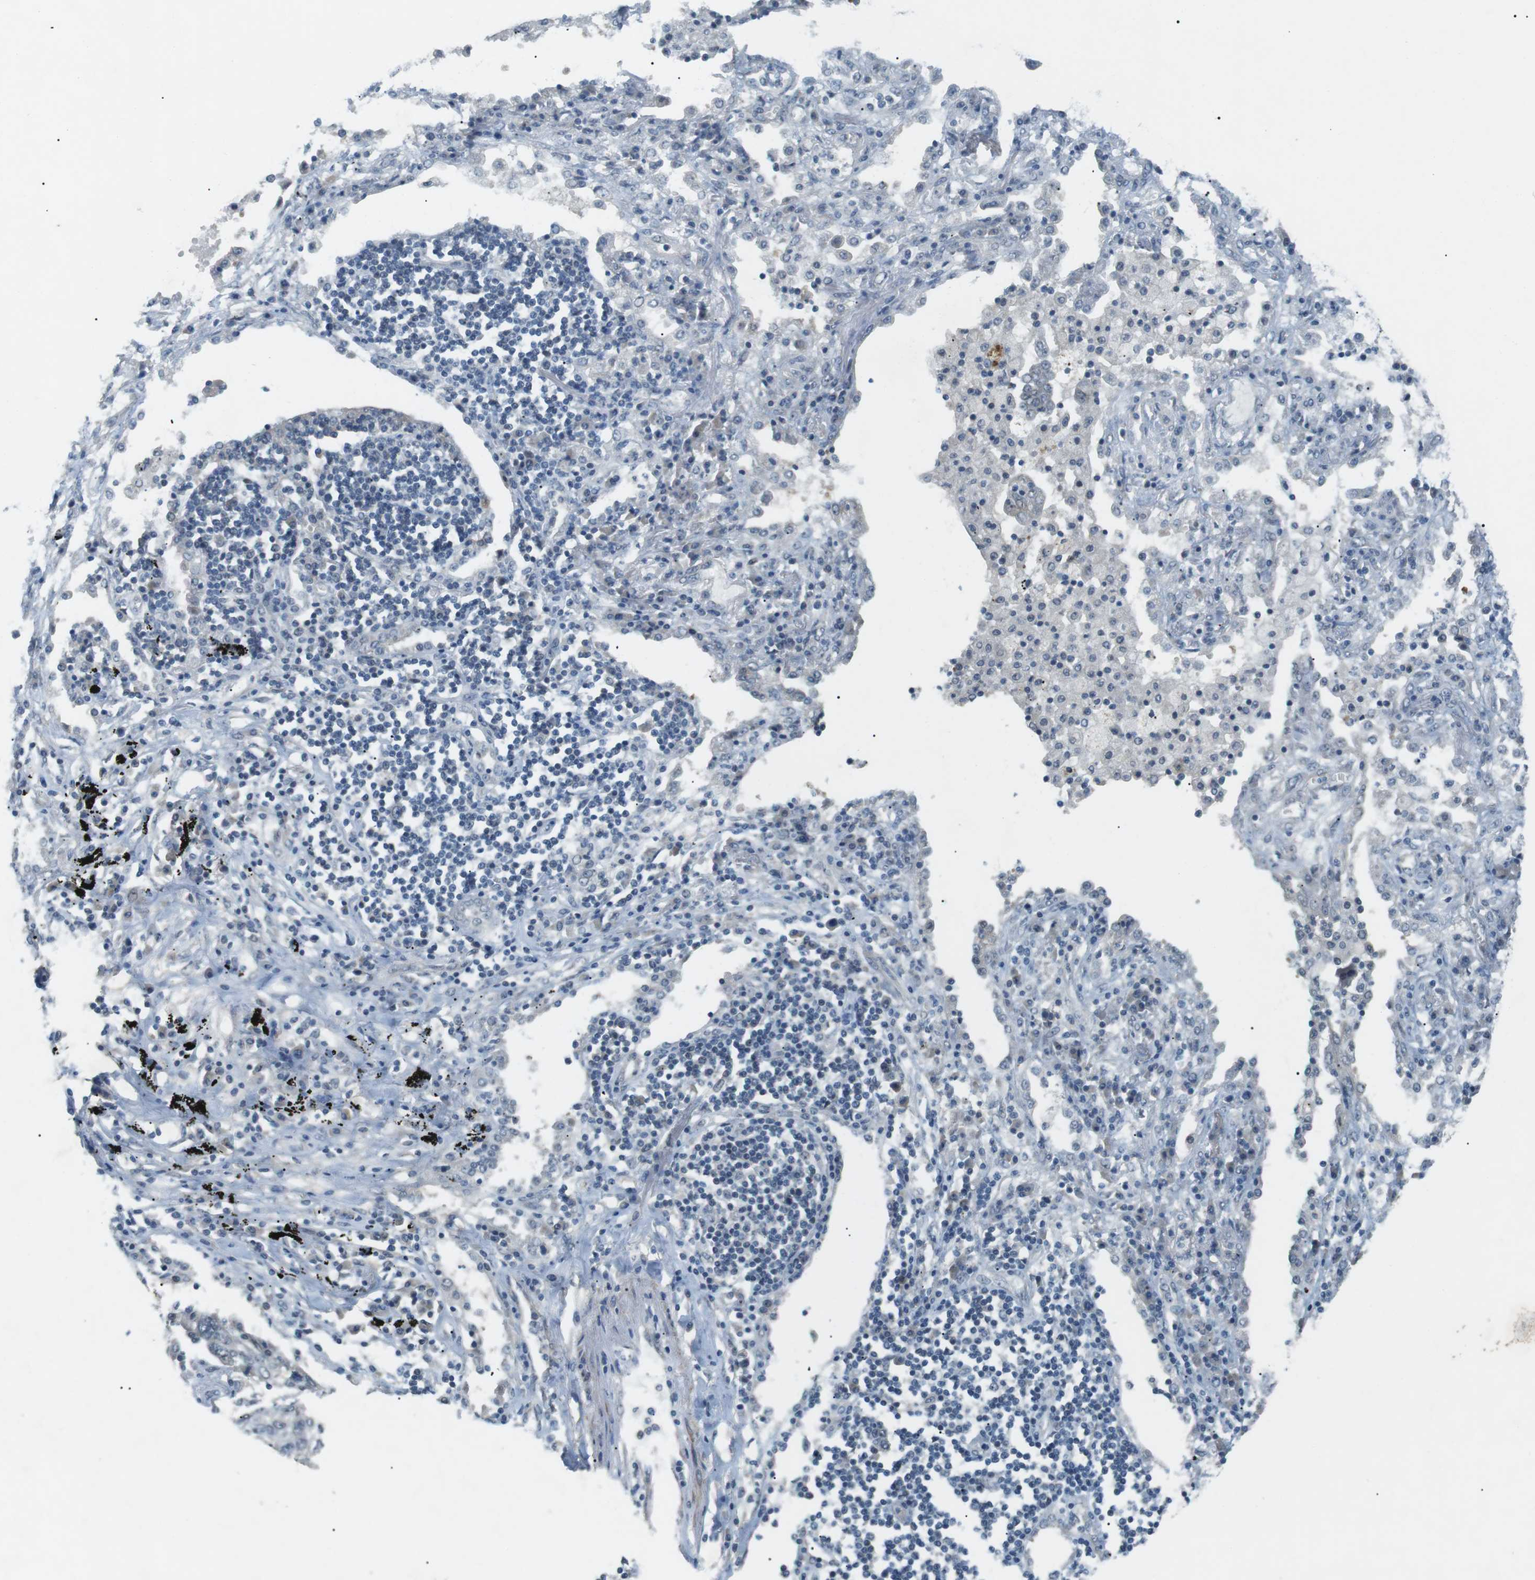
{"staining": {"intensity": "negative", "quantity": "none", "location": "none"}, "tissue": "lung cancer", "cell_type": "Tumor cells", "image_type": "cancer", "snomed": [{"axis": "morphology", "description": "Squamous cell carcinoma, NOS"}, {"axis": "topography", "description": "Lung"}], "caption": "An immunohistochemistry image of lung squamous cell carcinoma is shown. There is no staining in tumor cells of lung squamous cell carcinoma.", "gene": "RTN3", "patient": {"sex": "female", "age": 63}}